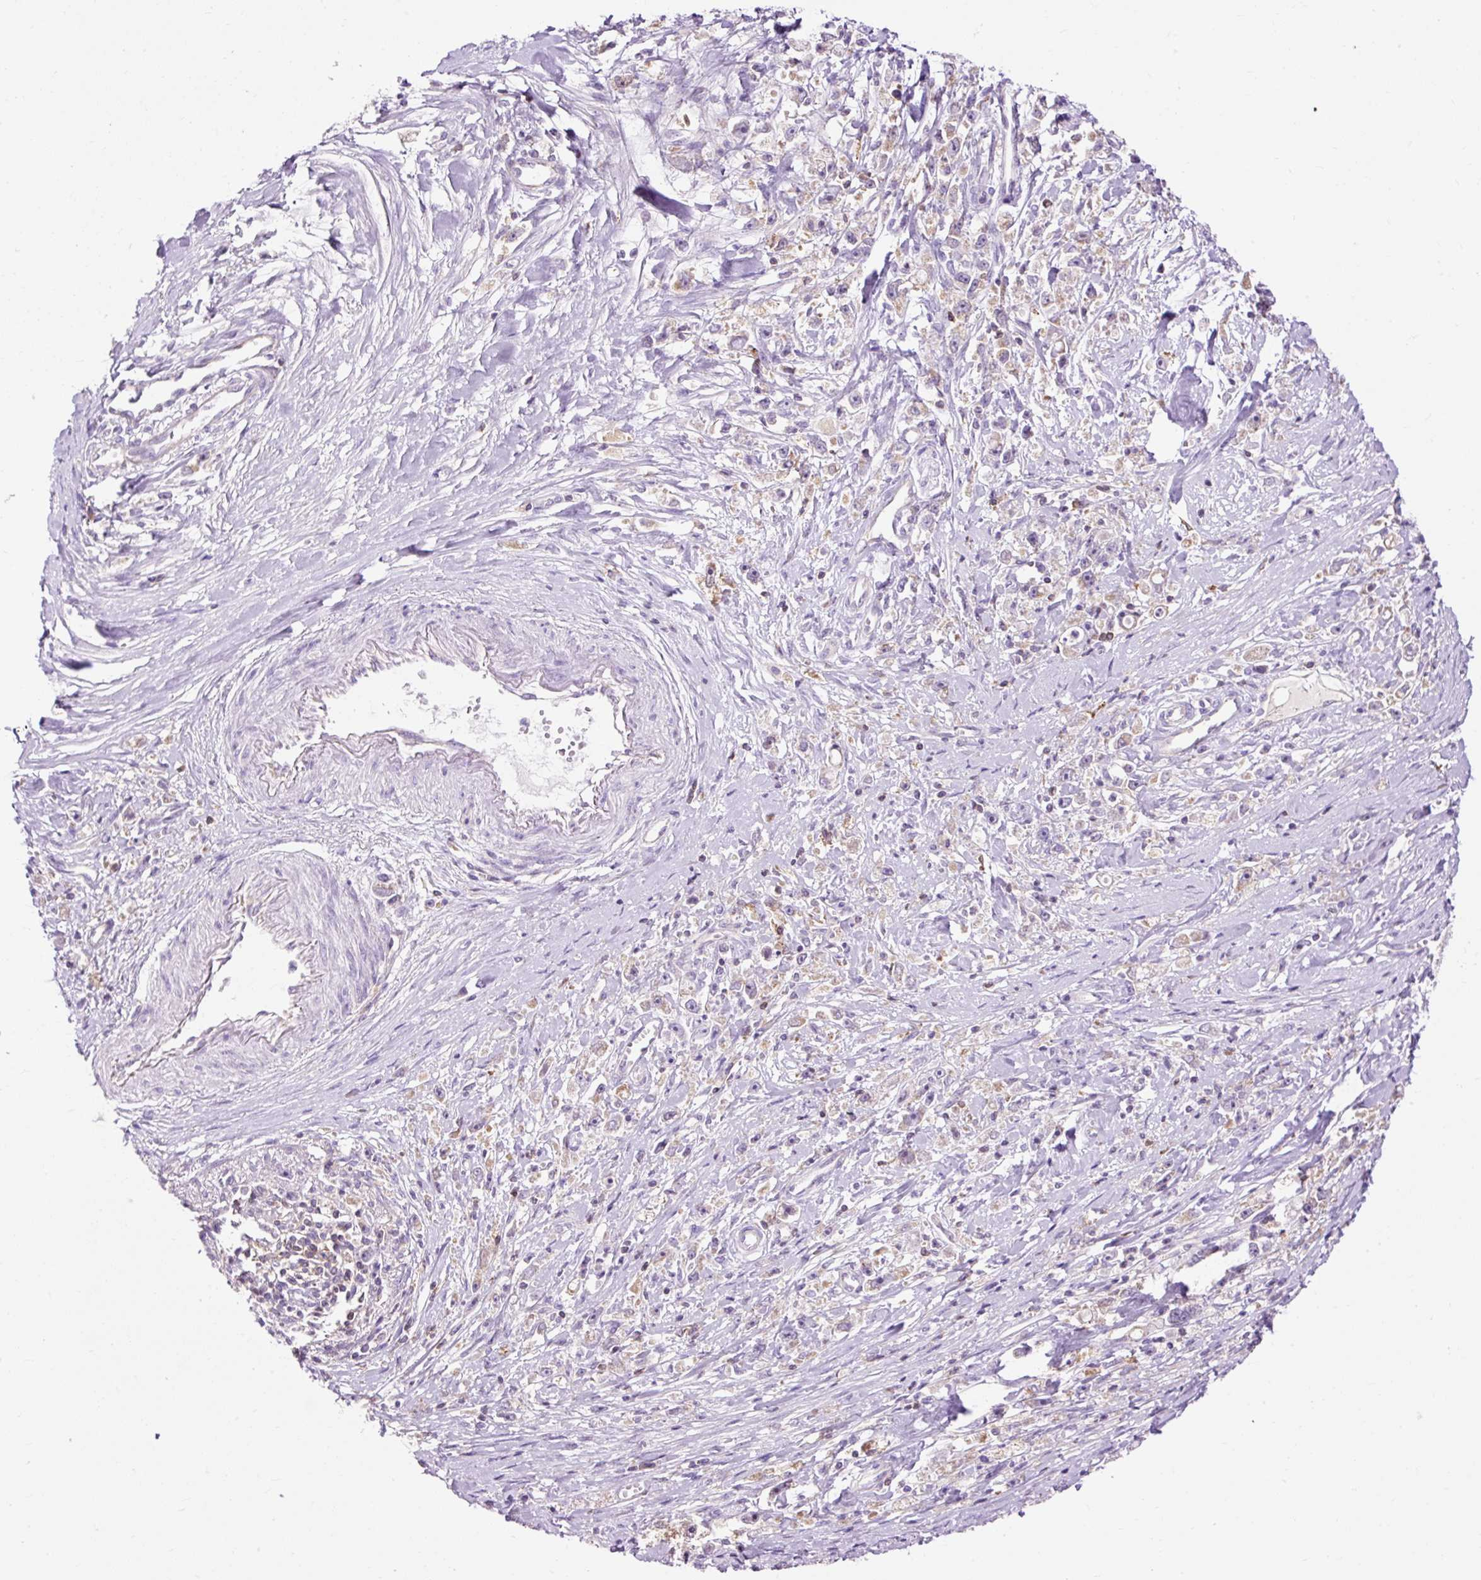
{"staining": {"intensity": "weak", "quantity": "<25%", "location": "cytoplasmic/membranous"}, "tissue": "stomach cancer", "cell_type": "Tumor cells", "image_type": "cancer", "snomed": [{"axis": "morphology", "description": "Adenocarcinoma, NOS"}, {"axis": "topography", "description": "Stomach"}], "caption": "The immunohistochemistry micrograph has no significant positivity in tumor cells of stomach cancer tissue. (DAB immunohistochemistry (IHC) with hematoxylin counter stain).", "gene": "CD83", "patient": {"sex": "female", "age": 59}}